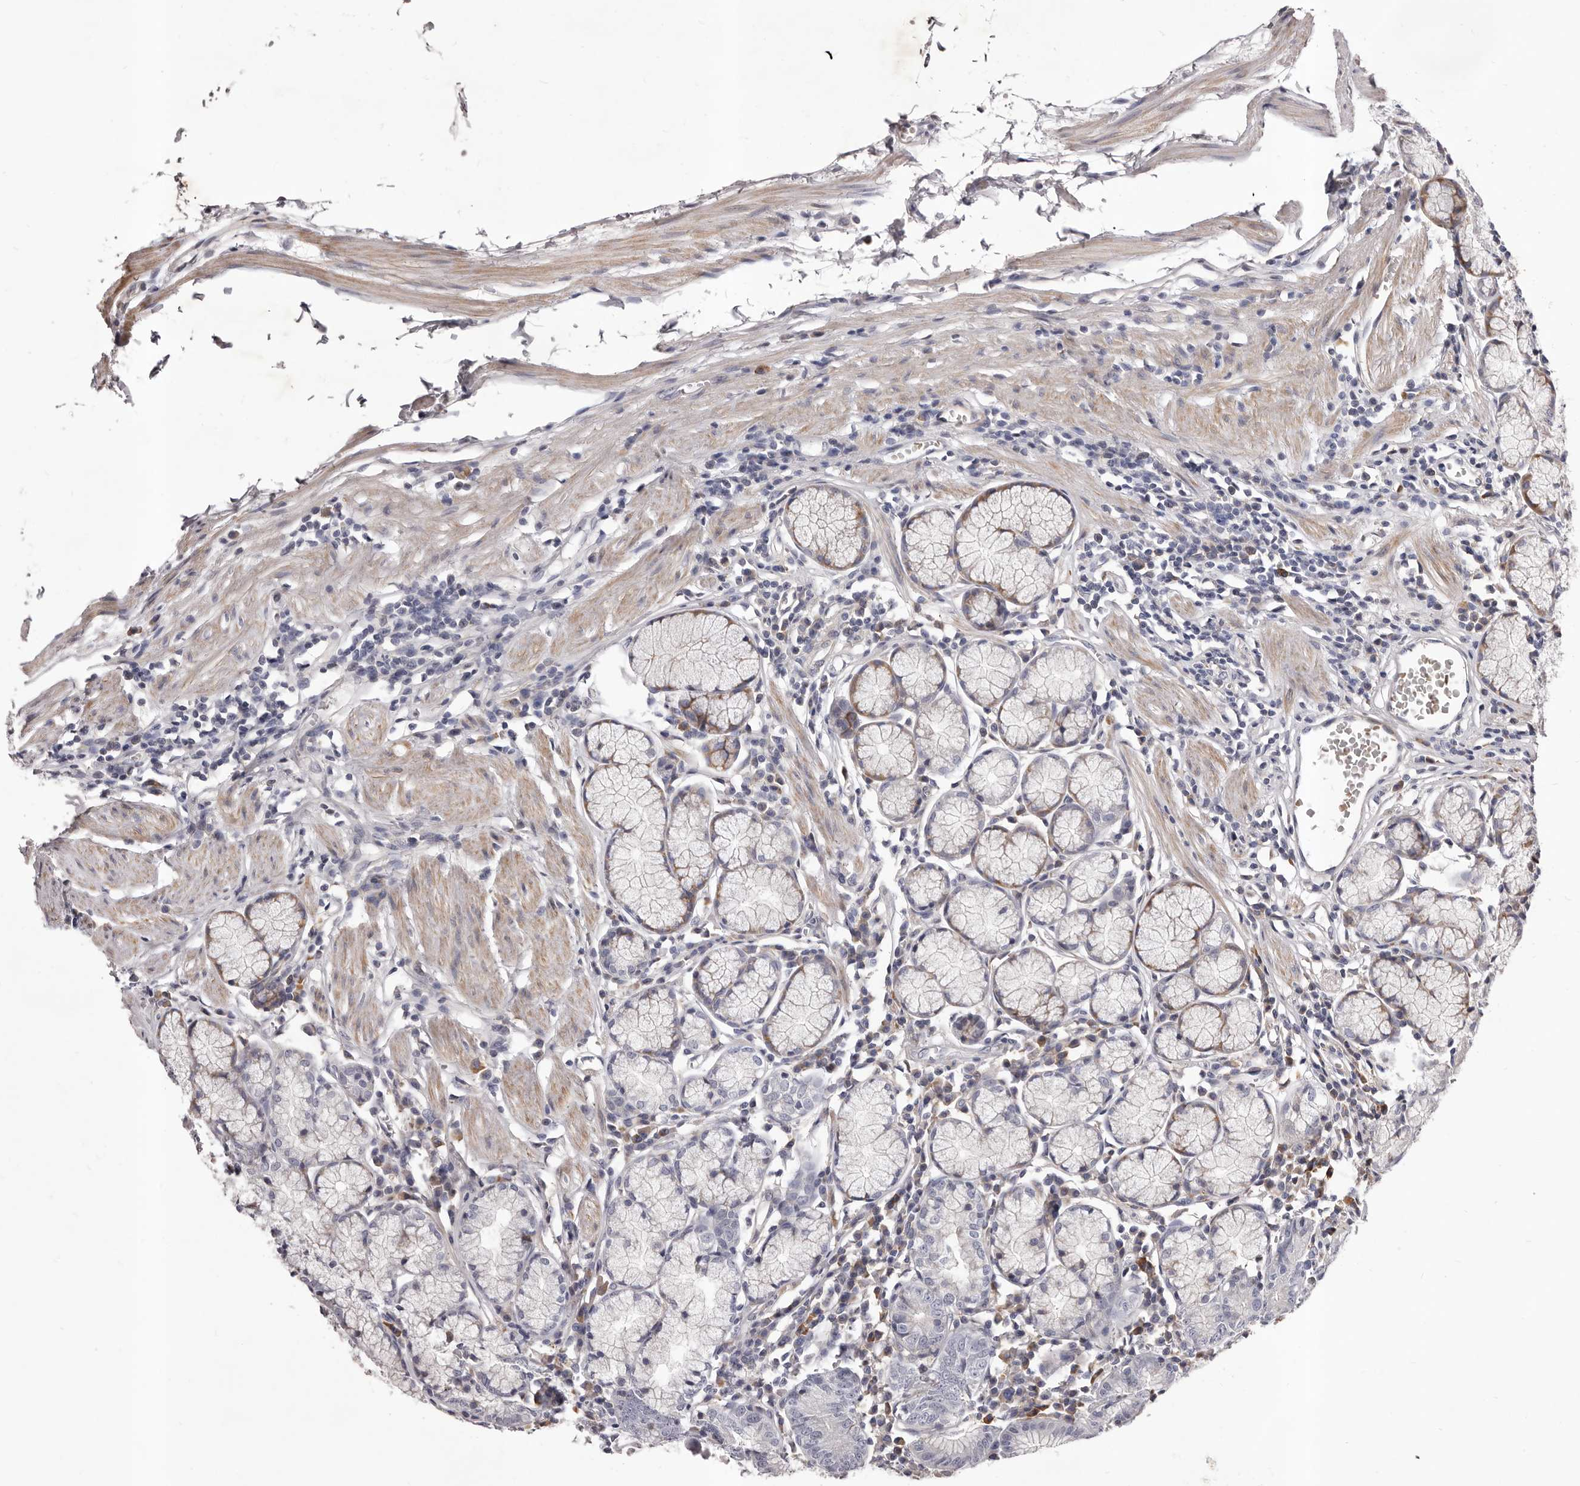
{"staining": {"intensity": "weak", "quantity": "25%-75%", "location": "cytoplasmic/membranous"}, "tissue": "stomach", "cell_type": "Glandular cells", "image_type": "normal", "snomed": [{"axis": "morphology", "description": "Normal tissue, NOS"}, {"axis": "topography", "description": "Stomach"}], "caption": "Immunohistochemical staining of normal human stomach reveals 25%-75% levels of weak cytoplasmic/membranous protein expression in approximately 25%-75% of glandular cells. The protein is stained brown, and the nuclei are stained in blue (DAB IHC with brightfield microscopy, high magnification).", "gene": "ALPK1", "patient": {"sex": "male", "age": 55}}